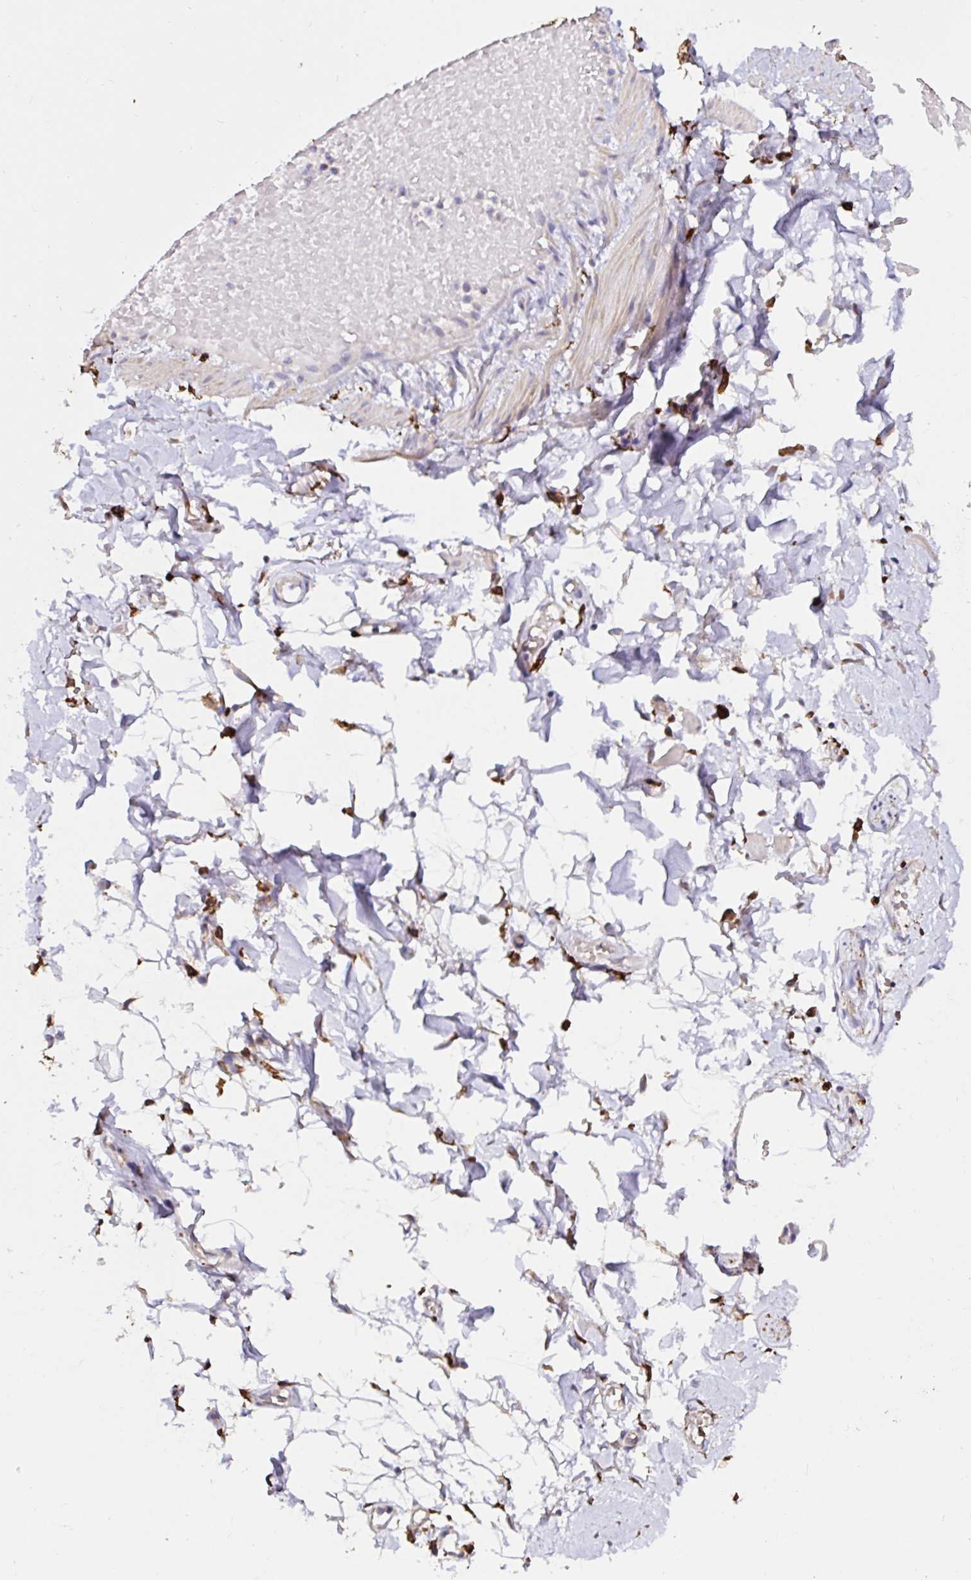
{"staining": {"intensity": "negative", "quantity": "none", "location": "none"}, "tissue": "adipose tissue", "cell_type": "Adipocytes", "image_type": "normal", "snomed": [{"axis": "morphology", "description": "Normal tissue, NOS"}, {"axis": "topography", "description": "Anal"}, {"axis": "topography", "description": "Peripheral nerve tissue"}], "caption": "This image is of benign adipose tissue stained with immunohistochemistry to label a protein in brown with the nuclei are counter-stained blue. There is no staining in adipocytes.", "gene": "MSR1", "patient": {"sex": "male", "age": 78}}